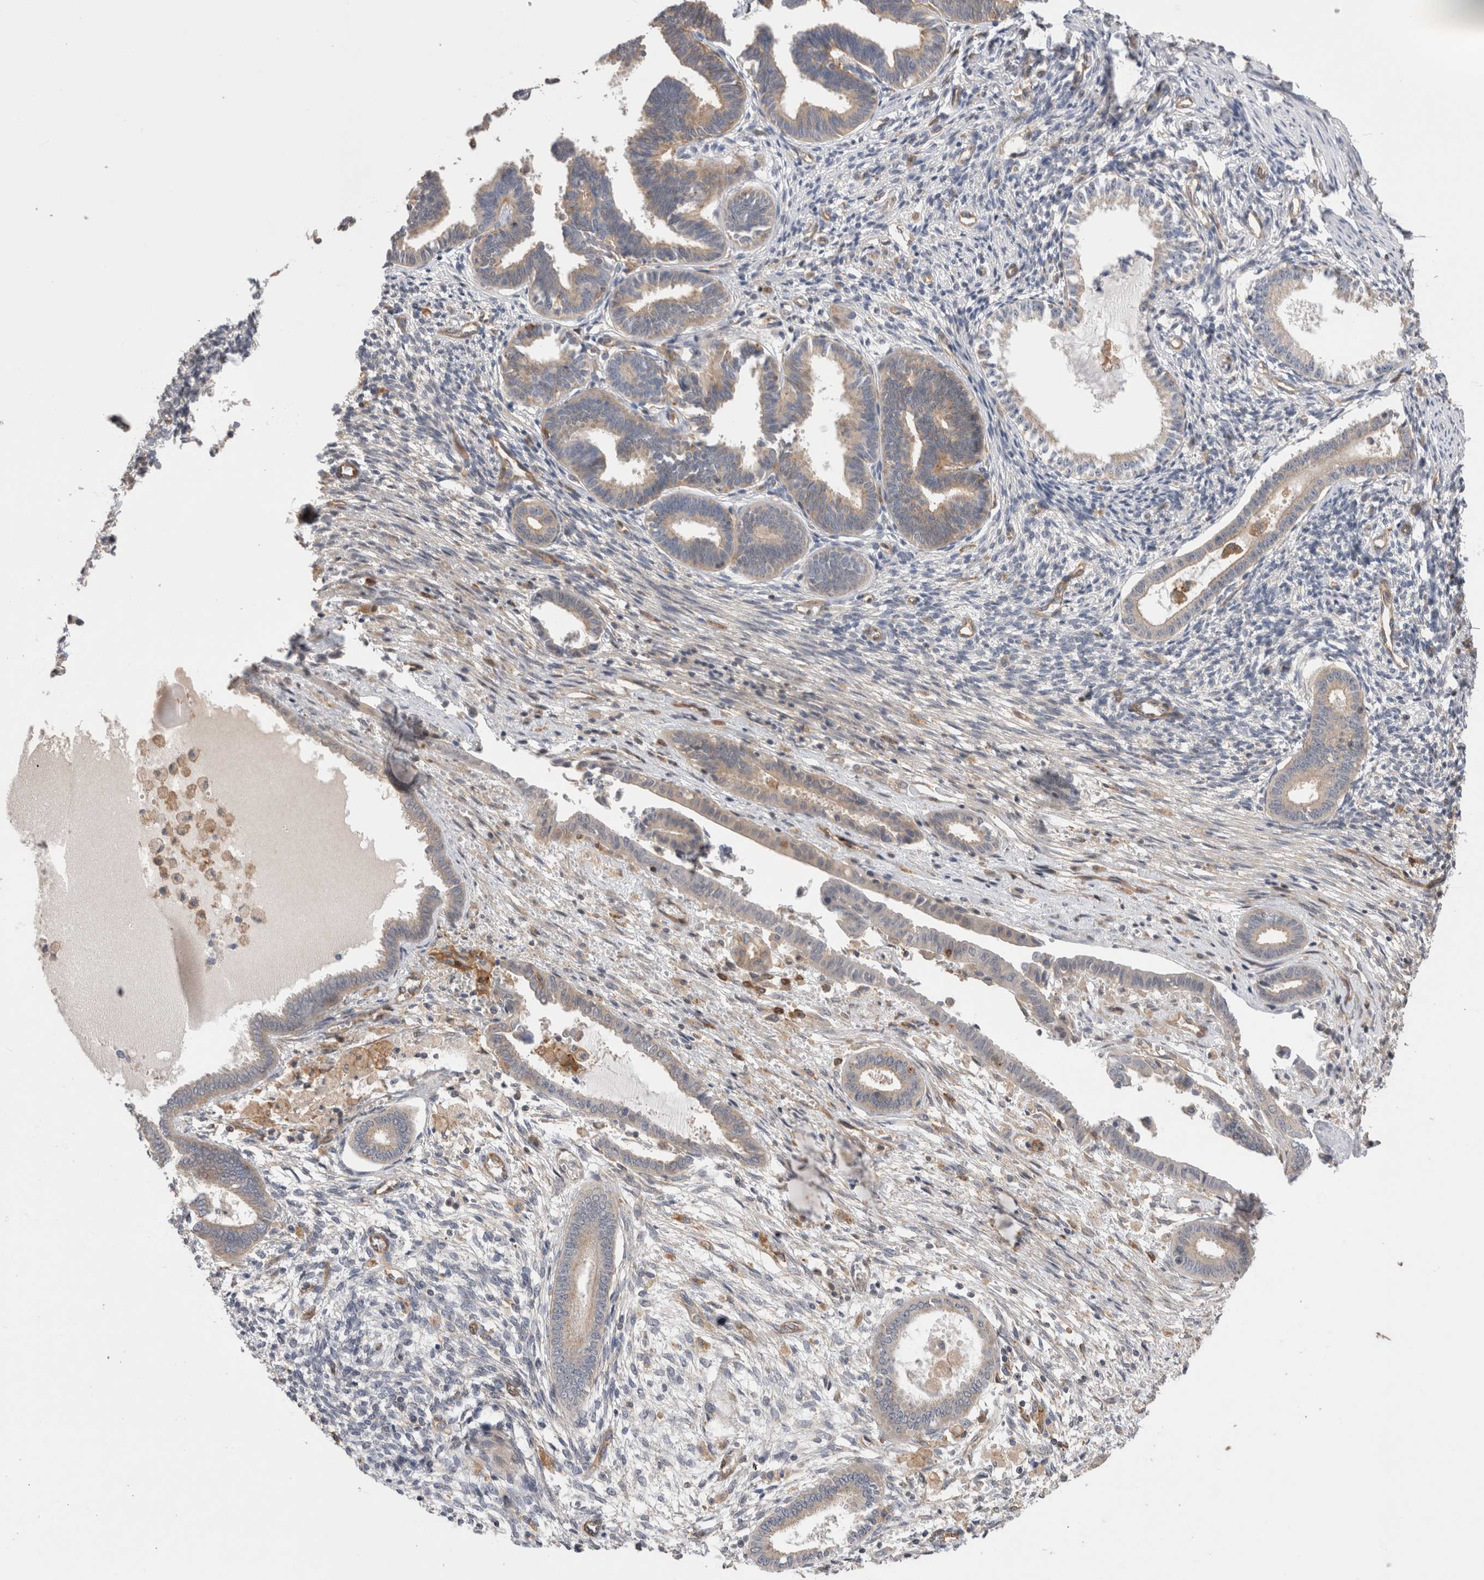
{"staining": {"intensity": "negative", "quantity": "none", "location": "none"}, "tissue": "endometrium", "cell_type": "Cells in endometrial stroma", "image_type": "normal", "snomed": [{"axis": "morphology", "description": "Normal tissue, NOS"}, {"axis": "topography", "description": "Endometrium"}], "caption": "There is no significant staining in cells in endometrial stroma of endometrium. (Stains: DAB (3,3'-diaminobenzidine) IHC with hematoxylin counter stain, Microscopy: brightfield microscopy at high magnification).", "gene": "BNIP2", "patient": {"sex": "female", "age": 56}}